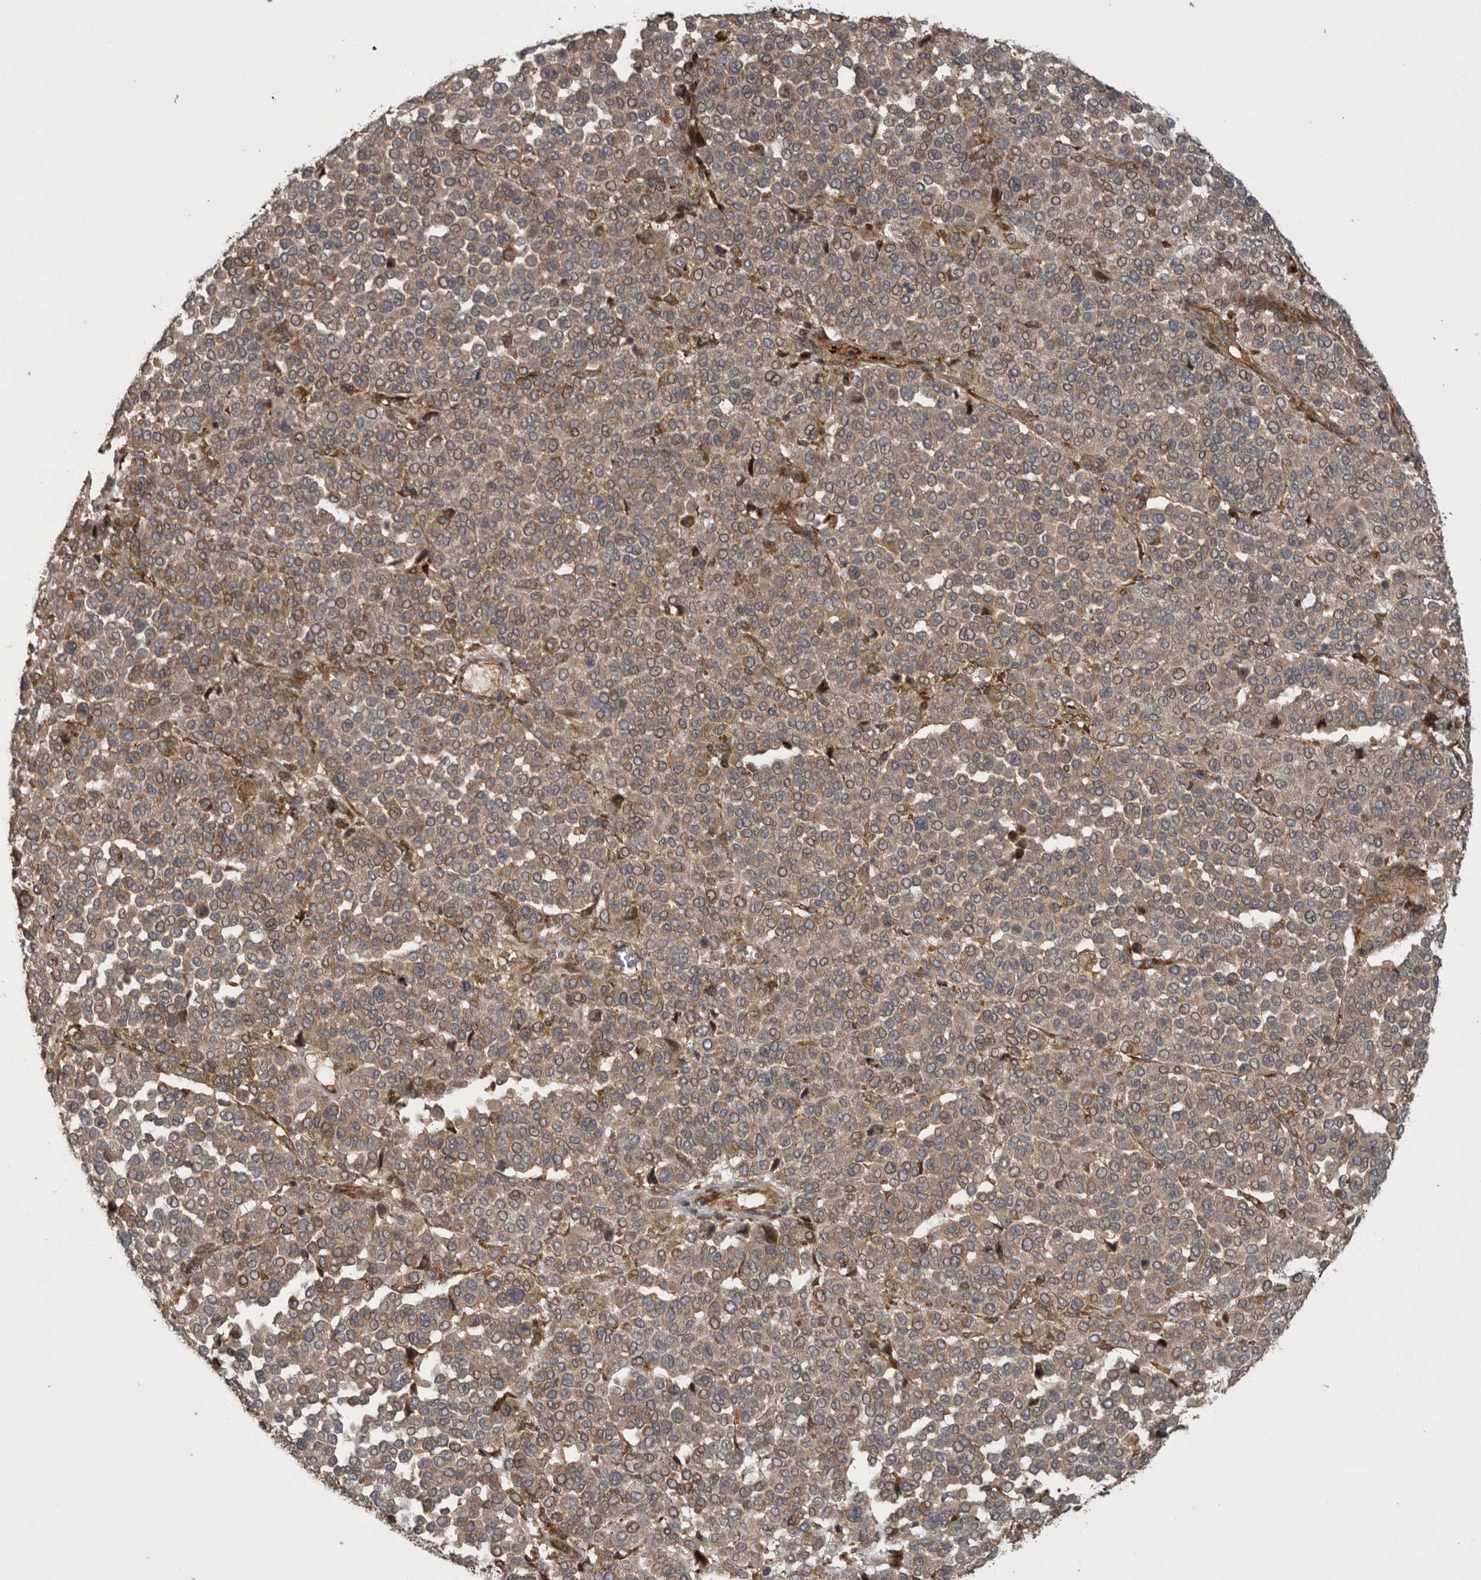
{"staining": {"intensity": "weak", "quantity": "25%-75%", "location": "cytoplasmic/membranous"}, "tissue": "melanoma", "cell_type": "Tumor cells", "image_type": "cancer", "snomed": [{"axis": "morphology", "description": "Malignant melanoma, Metastatic site"}, {"axis": "topography", "description": "Pancreas"}], "caption": "Melanoma stained with a protein marker displays weak staining in tumor cells.", "gene": "RAB3GAP2", "patient": {"sex": "female", "age": 30}}